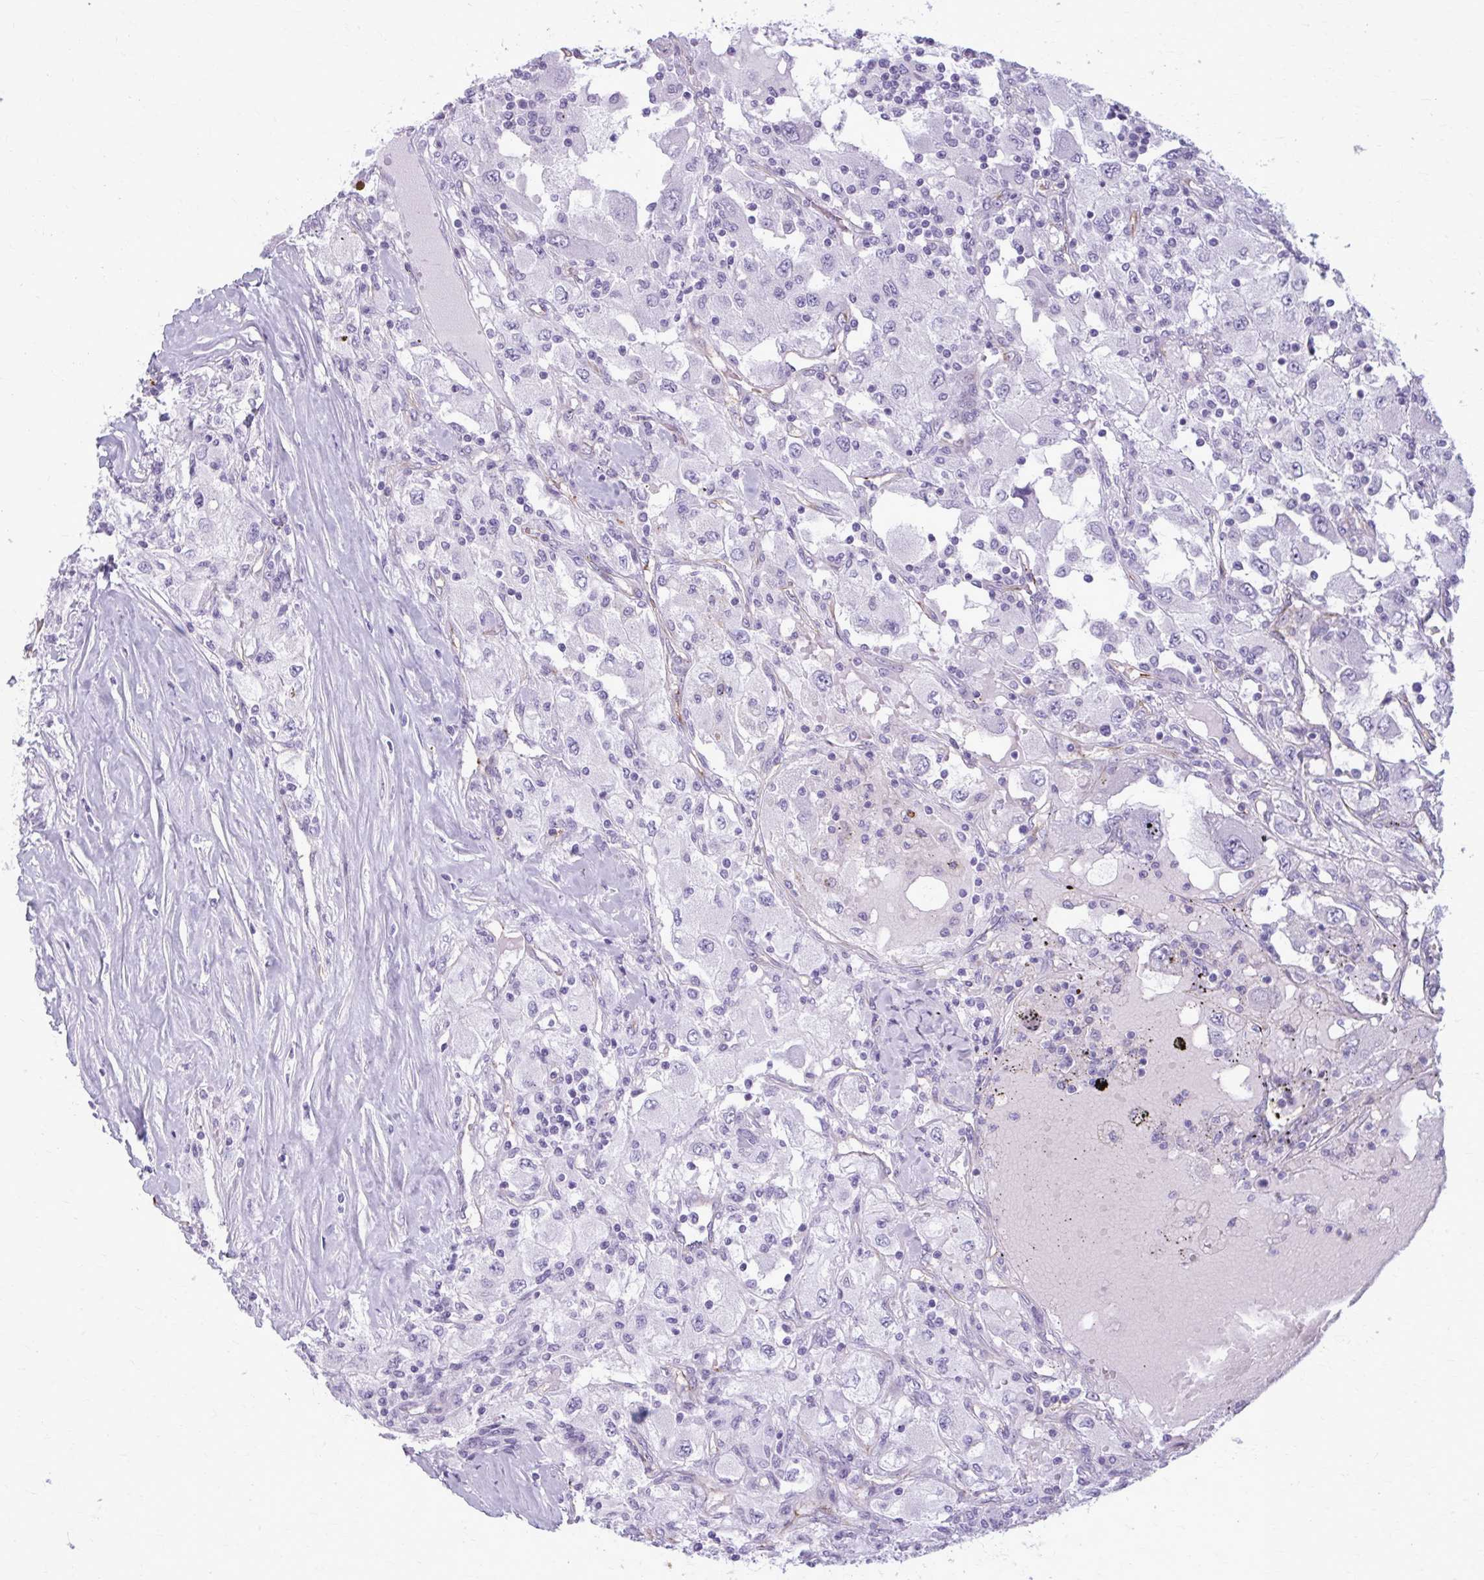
{"staining": {"intensity": "negative", "quantity": "none", "location": "none"}, "tissue": "renal cancer", "cell_type": "Tumor cells", "image_type": "cancer", "snomed": [{"axis": "morphology", "description": "Adenocarcinoma, NOS"}, {"axis": "topography", "description": "Kidney"}], "caption": "Micrograph shows no protein positivity in tumor cells of renal cancer tissue. (Brightfield microscopy of DAB (3,3'-diaminobenzidine) immunohistochemistry at high magnification).", "gene": "CASQ2", "patient": {"sex": "female", "age": 67}}